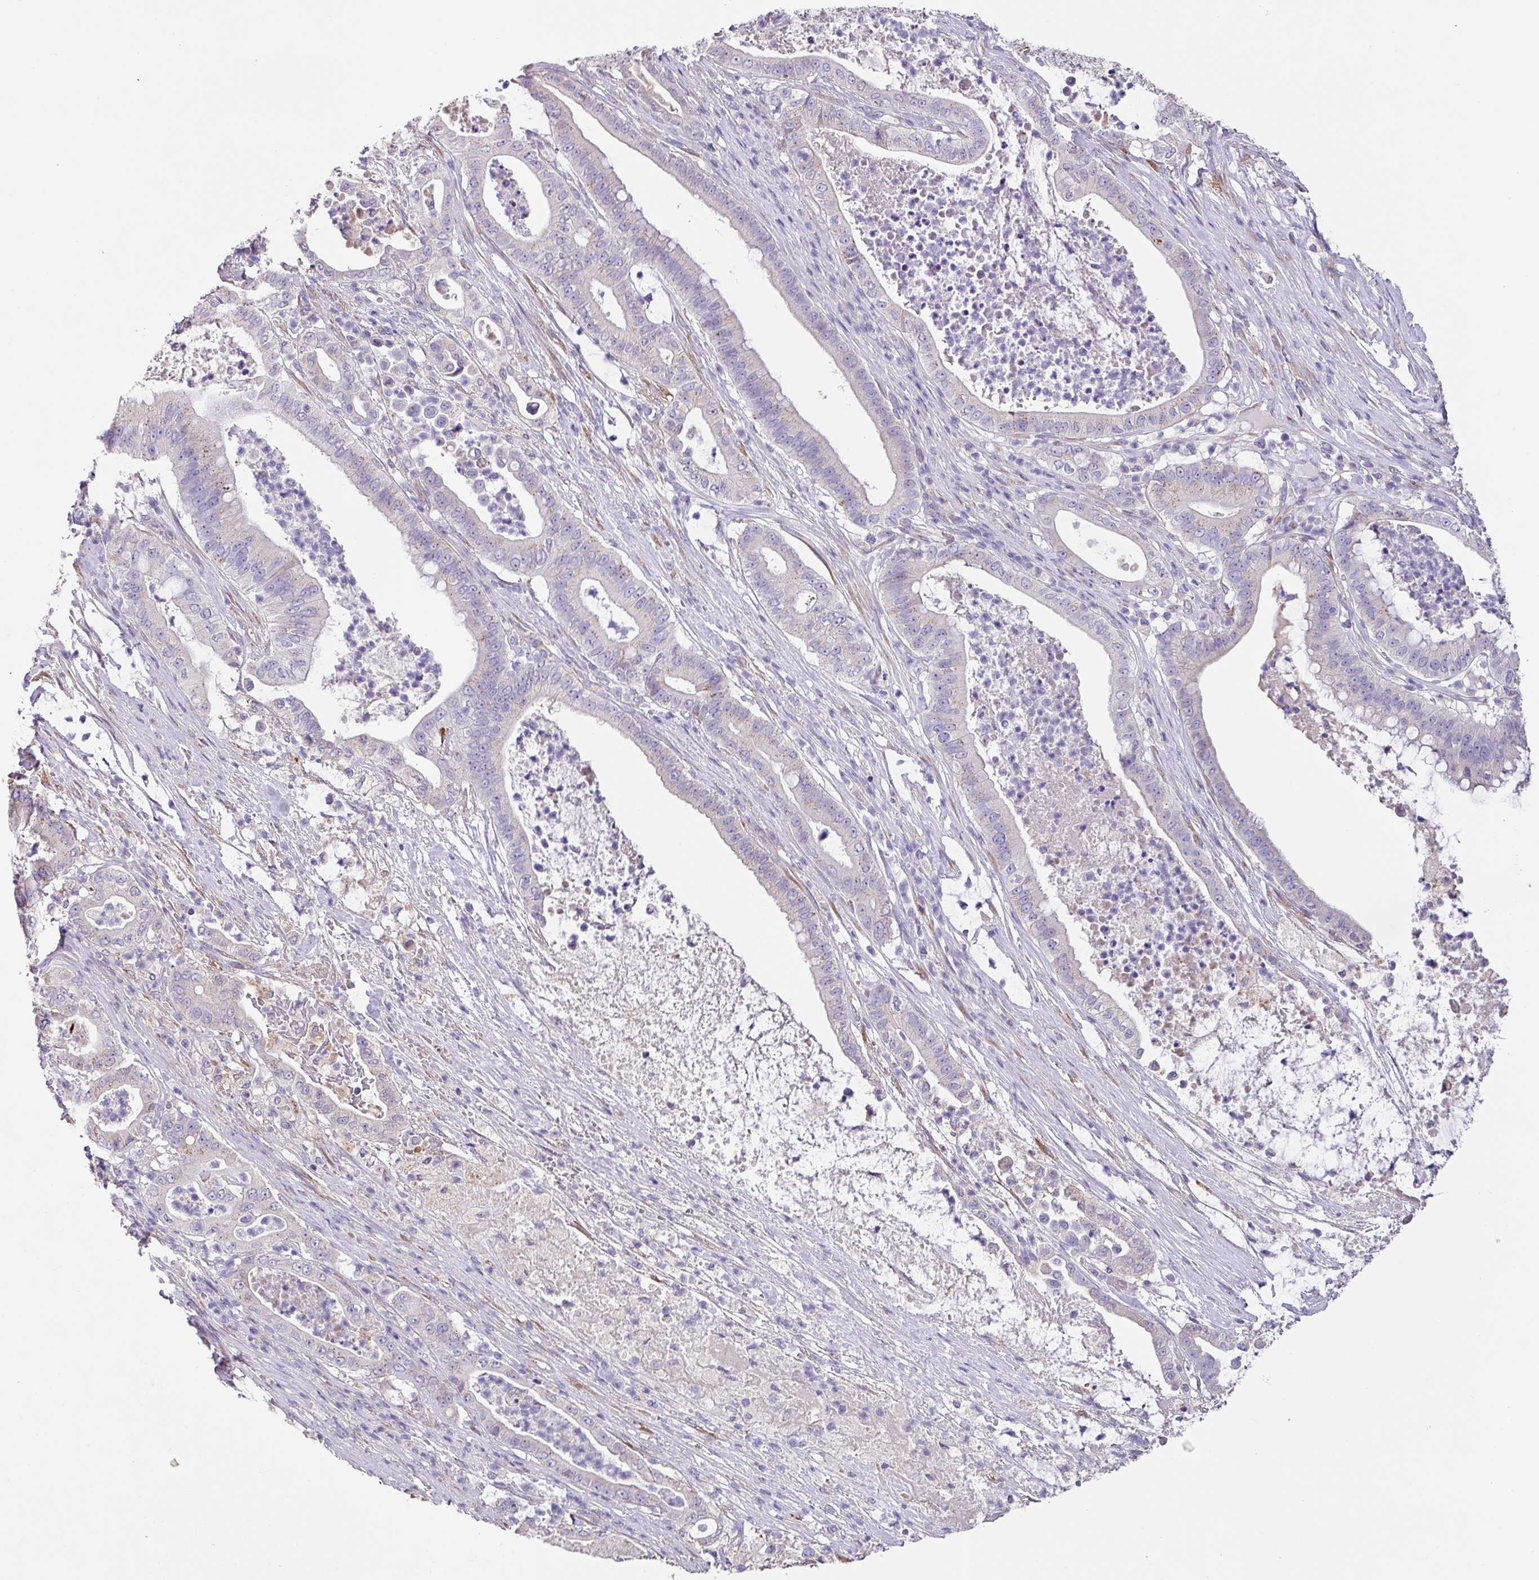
{"staining": {"intensity": "weak", "quantity": "<25%", "location": "cytoplasmic/membranous"}, "tissue": "pancreatic cancer", "cell_type": "Tumor cells", "image_type": "cancer", "snomed": [{"axis": "morphology", "description": "Adenocarcinoma, NOS"}, {"axis": "topography", "description": "Pancreas"}], "caption": "This is an immunohistochemistry (IHC) photomicrograph of human pancreatic adenocarcinoma. There is no expression in tumor cells.", "gene": "ZG16", "patient": {"sex": "male", "age": 71}}